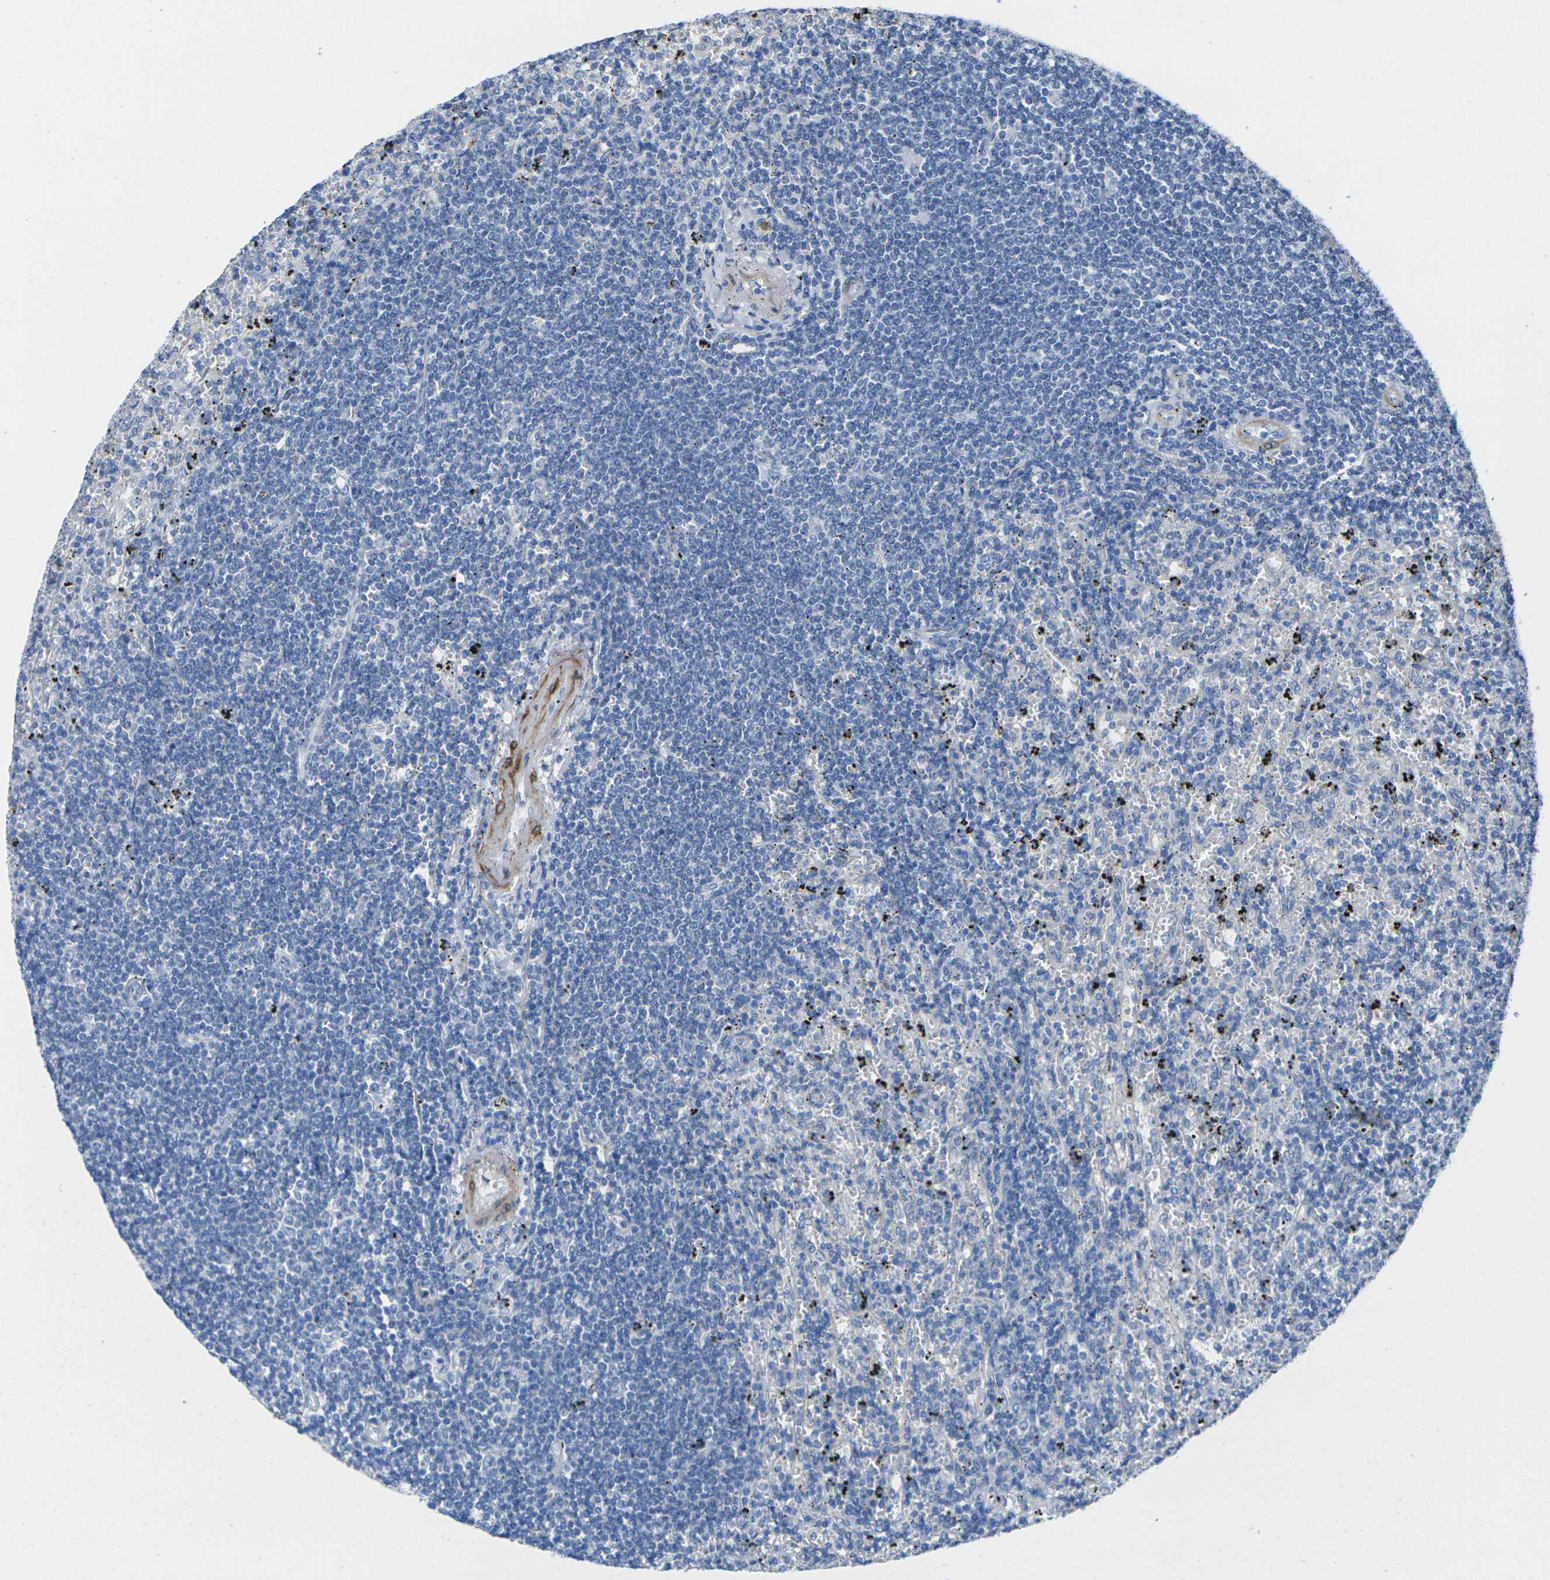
{"staining": {"intensity": "negative", "quantity": "none", "location": "none"}, "tissue": "lymphoma", "cell_type": "Tumor cells", "image_type": "cancer", "snomed": [{"axis": "morphology", "description": "Malignant lymphoma, non-Hodgkin's type, Low grade"}, {"axis": "topography", "description": "Spleen"}], "caption": "IHC of malignant lymphoma, non-Hodgkin's type (low-grade) exhibits no staining in tumor cells.", "gene": "CNN1", "patient": {"sex": "male", "age": 76}}